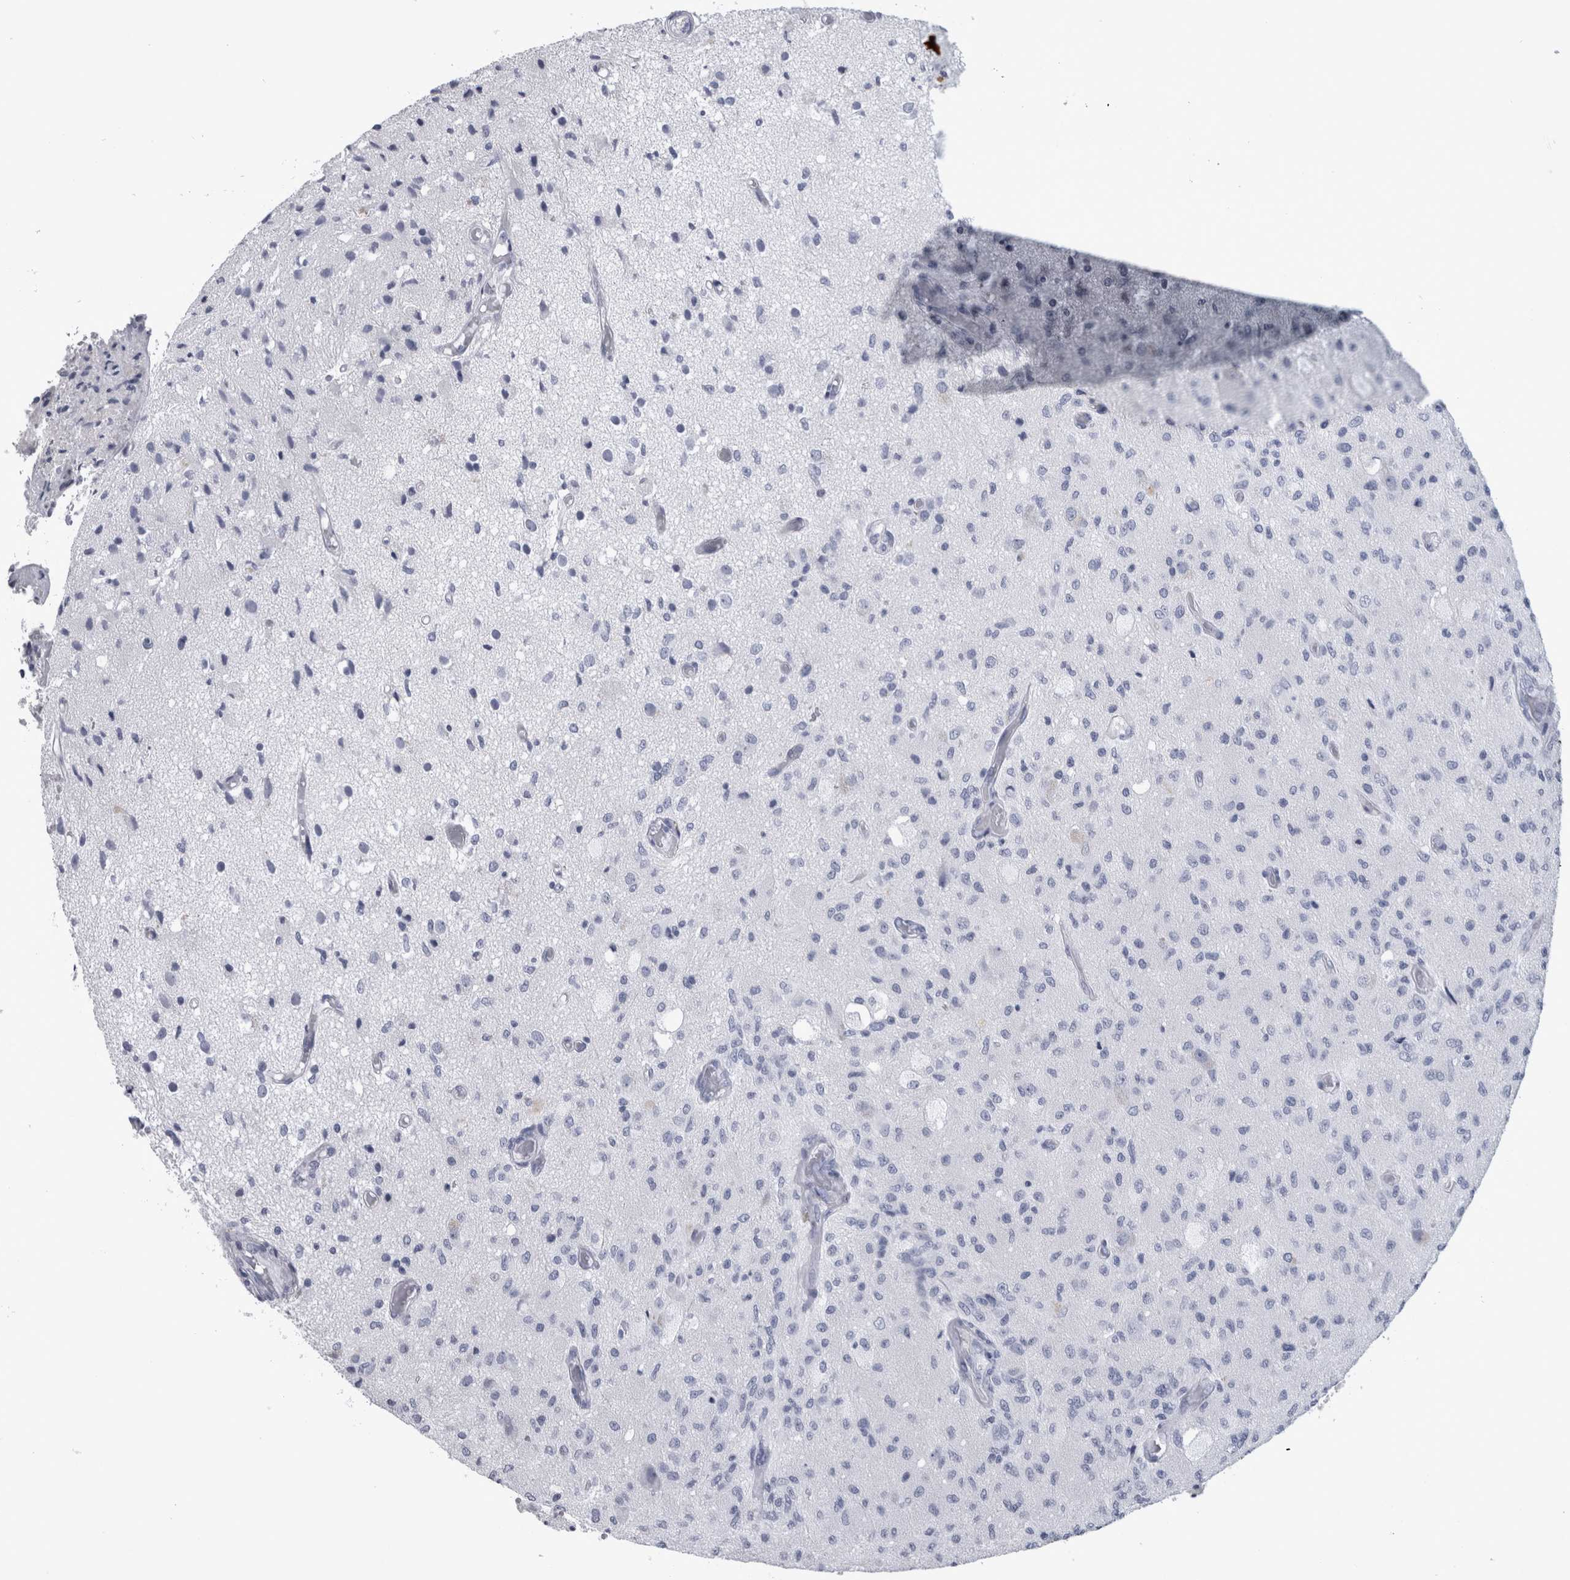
{"staining": {"intensity": "negative", "quantity": "none", "location": "none"}, "tissue": "glioma", "cell_type": "Tumor cells", "image_type": "cancer", "snomed": [{"axis": "morphology", "description": "Normal tissue, NOS"}, {"axis": "morphology", "description": "Glioma, malignant, High grade"}, {"axis": "topography", "description": "Cerebral cortex"}], "caption": "Photomicrograph shows no protein expression in tumor cells of glioma tissue.", "gene": "PAX5", "patient": {"sex": "male", "age": 77}}